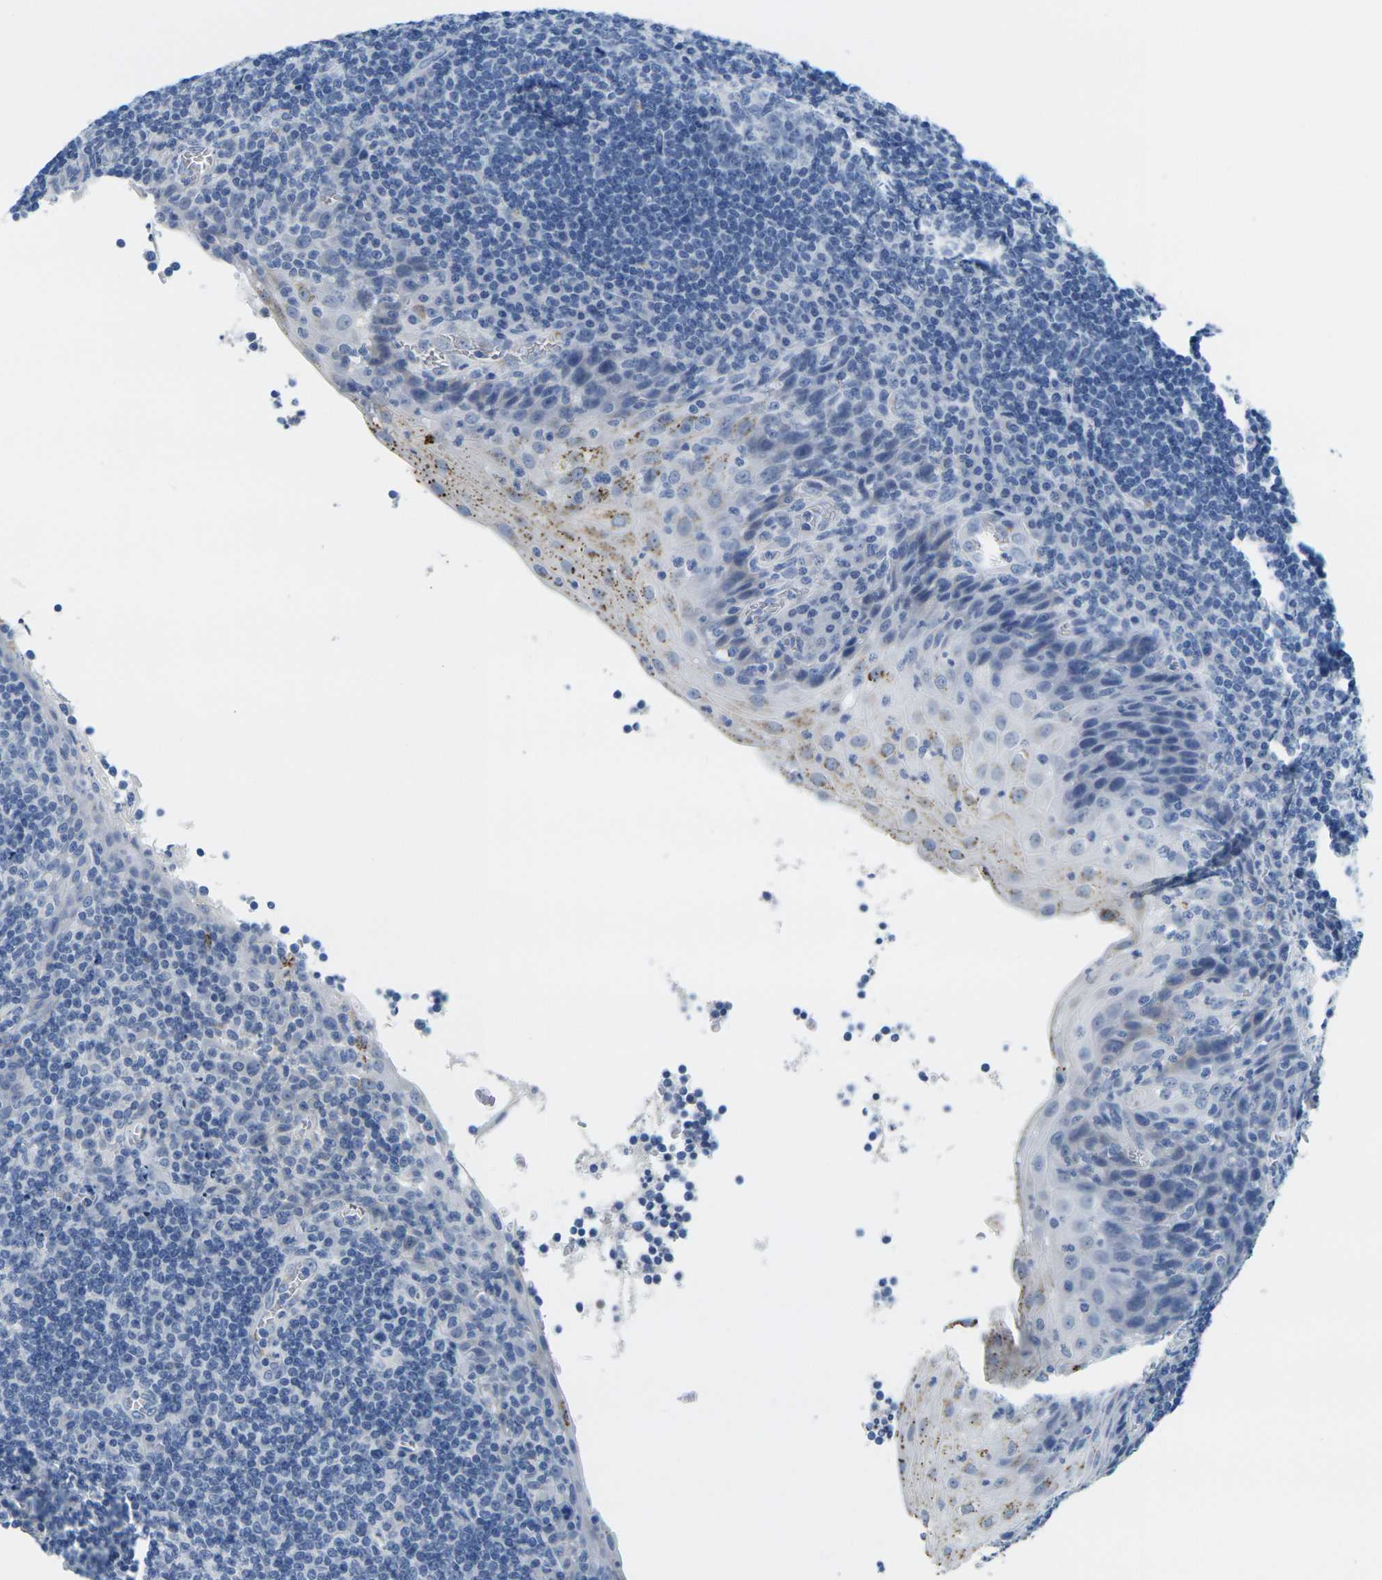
{"staining": {"intensity": "negative", "quantity": "none", "location": "none"}, "tissue": "tonsil", "cell_type": "Germinal center cells", "image_type": "normal", "snomed": [{"axis": "morphology", "description": "Normal tissue, NOS"}, {"axis": "topography", "description": "Tonsil"}], "caption": "A high-resolution photomicrograph shows immunohistochemistry (IHC) staining of unremarkable tonsil, which shows no significant expression in germinal center cells. (IHC, brightfield microscopy, high magnification).", "gene": "FAM3D", "patient": {"sex": "male", "age": 37}}